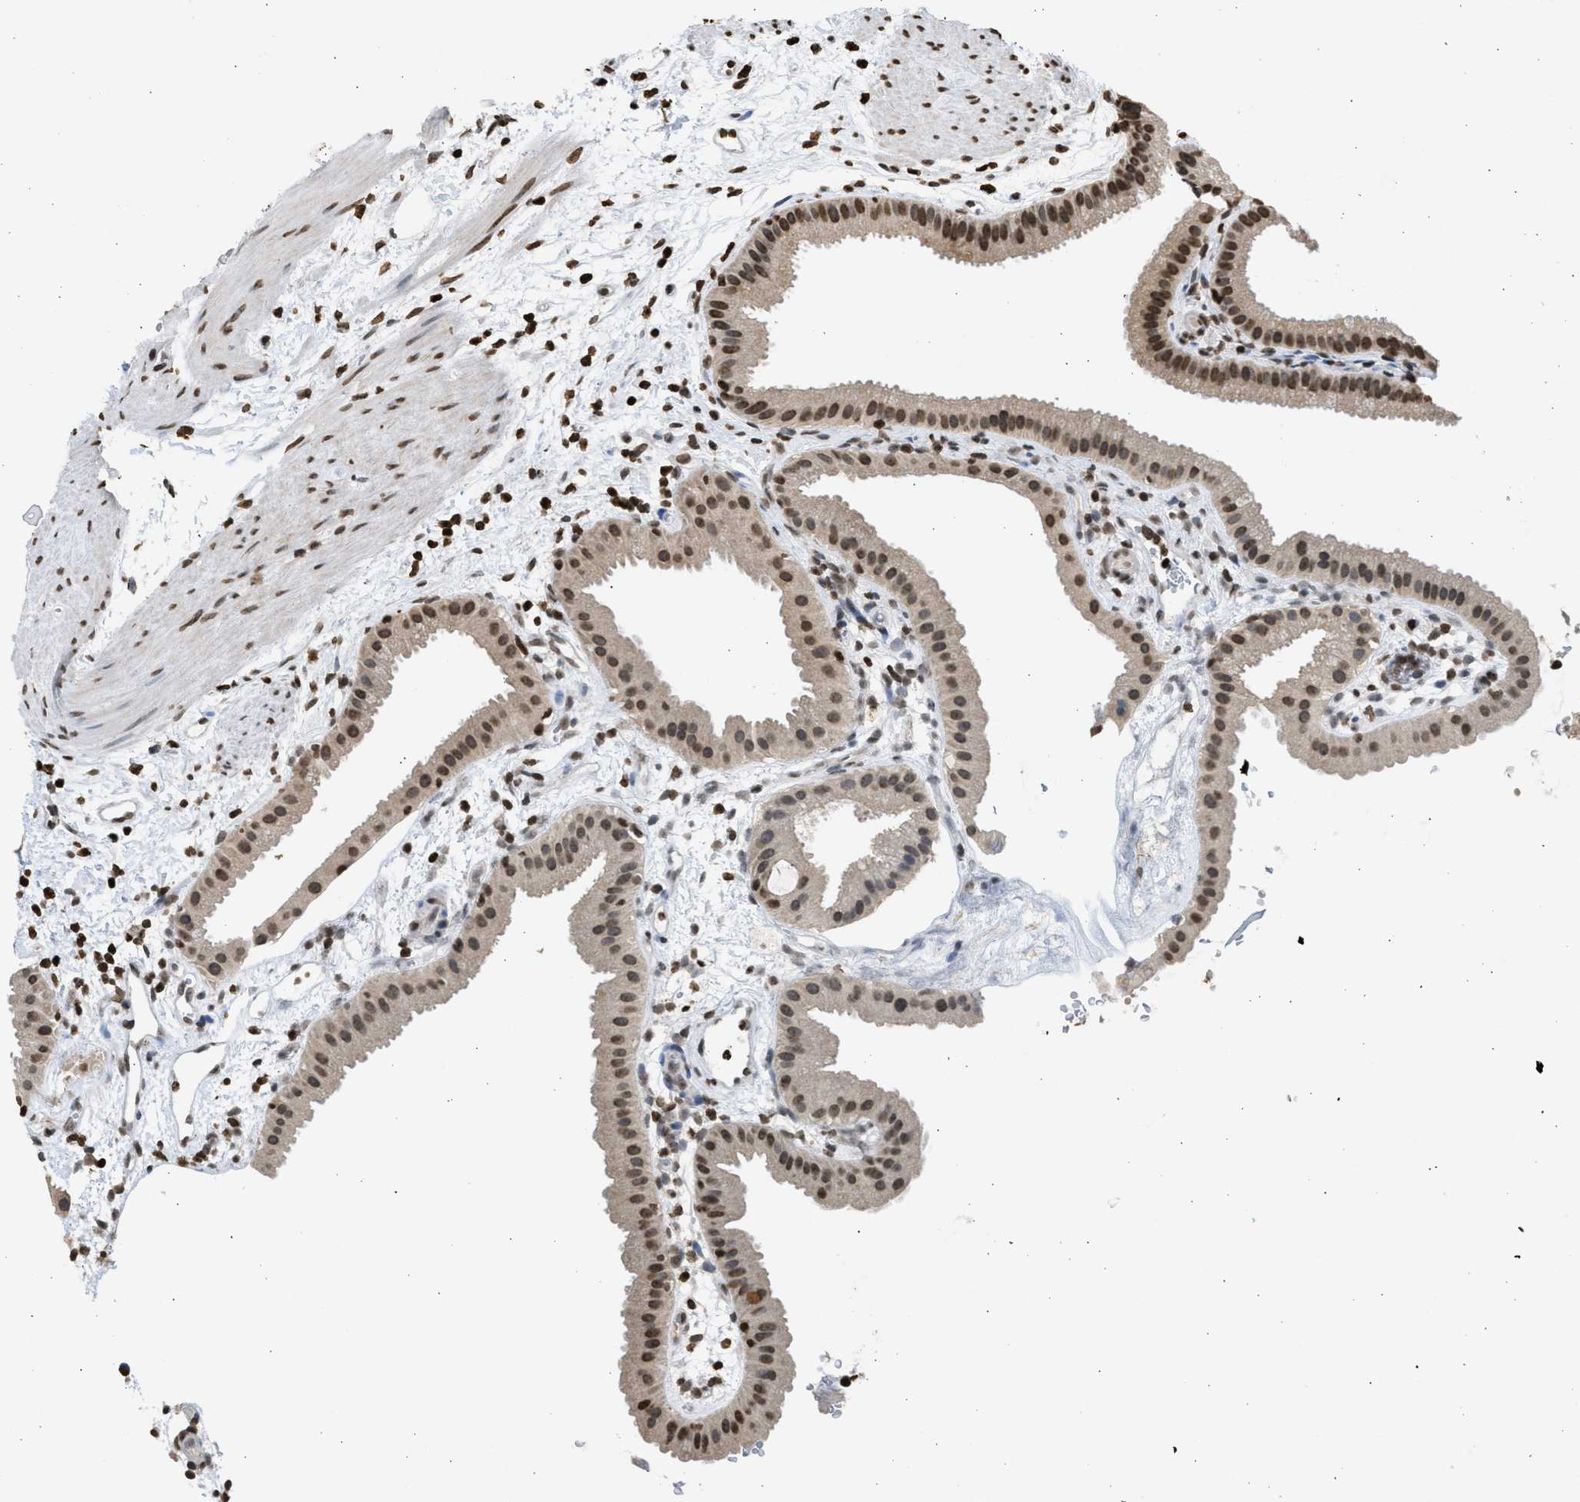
{"staining": {"intensity": "strong", "quantity": ">75%", "location": "nuclear"}, "tissue": "gallbladder", "cell_type": "Glandular cells", "image_type": "normal", "snomed": [{"axis": "morphology", "description": "Normal tissue, NOS"}, {"axis": "topography", "description": "Gallbladder"}], "caption": "Protein expression analysis of unremarkable human gallbladder reveals strong nuclear staining in approximately >75% of glandular cells.", "gene": "RRAGC", "patient": {"sex": "female", "age": 64}}